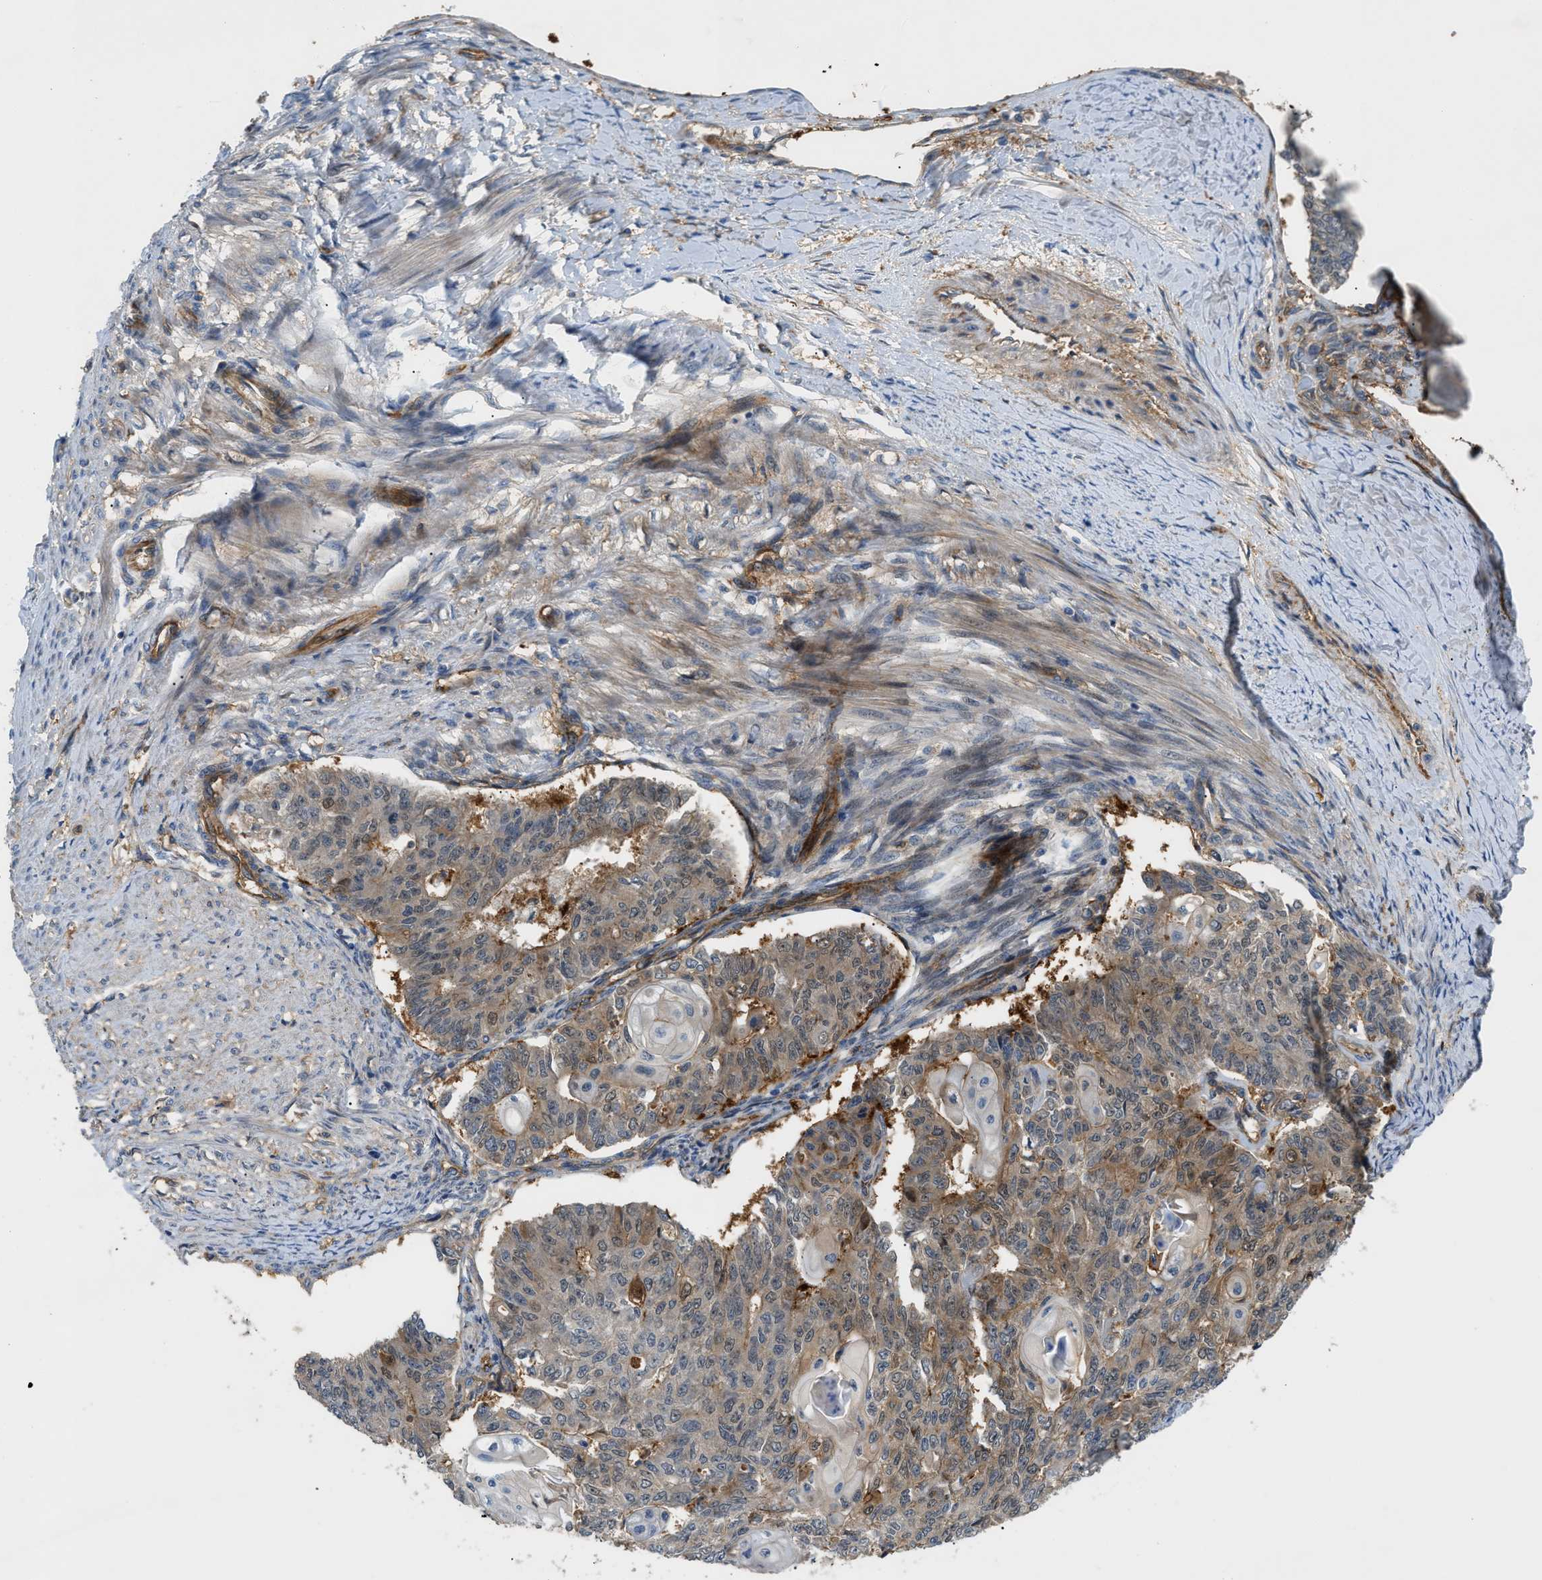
{"staining": {"intensity": "moderate", "quantity": "<25%", "location": "cytoplasmic/membranous"}, "tissue": "endometrial cancer", "cell_type": "Tumor cells", "image_type": "cancer", "snomed": [{"axis": "morphology", "description": "Adenocarcinoma, NOS"}, {"axis": "topography", "description": "Endometrium"}], "caption": "DAB immunohistochemical staining of human endometrial cancer displays moderate cytoplasmic/membranous protein expression in about <25% of tumor cells.", "gene": "TRAK2", "patient": {"sex": "female", "age": 32}}